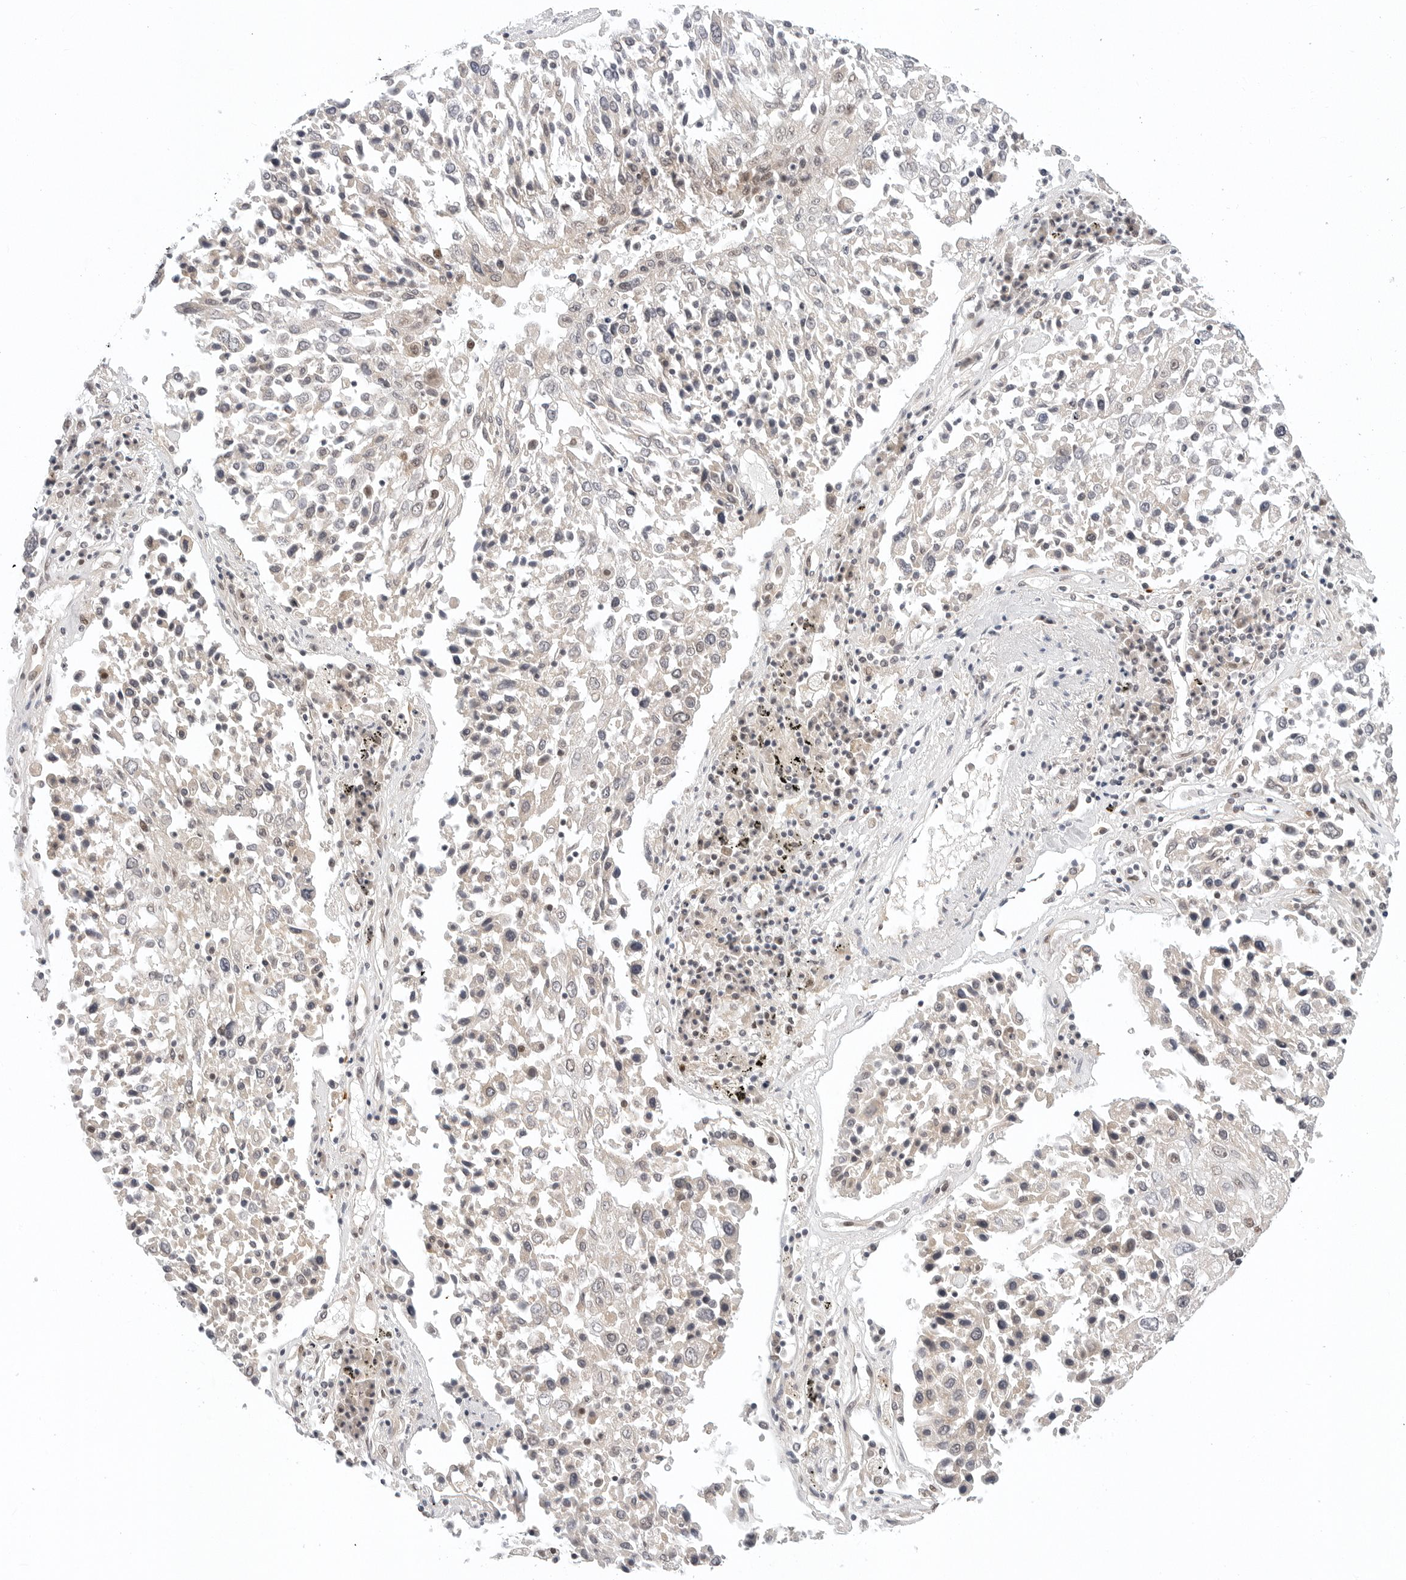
{"staining": {"intensity": "negative", "quantity": "none", "location": "none"}, "tissue": "lung cancer", "cell_type": "Tumor cells", "image_type": "cancer", "snomed": [{"axis": "morphology", "description": "Squamous cell carcinoma, NOS"}, {"axis": "topography", "description": "Lung"}], "caption": "Tumor cells show no significant protein expression in lung cancer.", "gene": "TSEN2", "patient": {"sex": "male", "age": 65}}